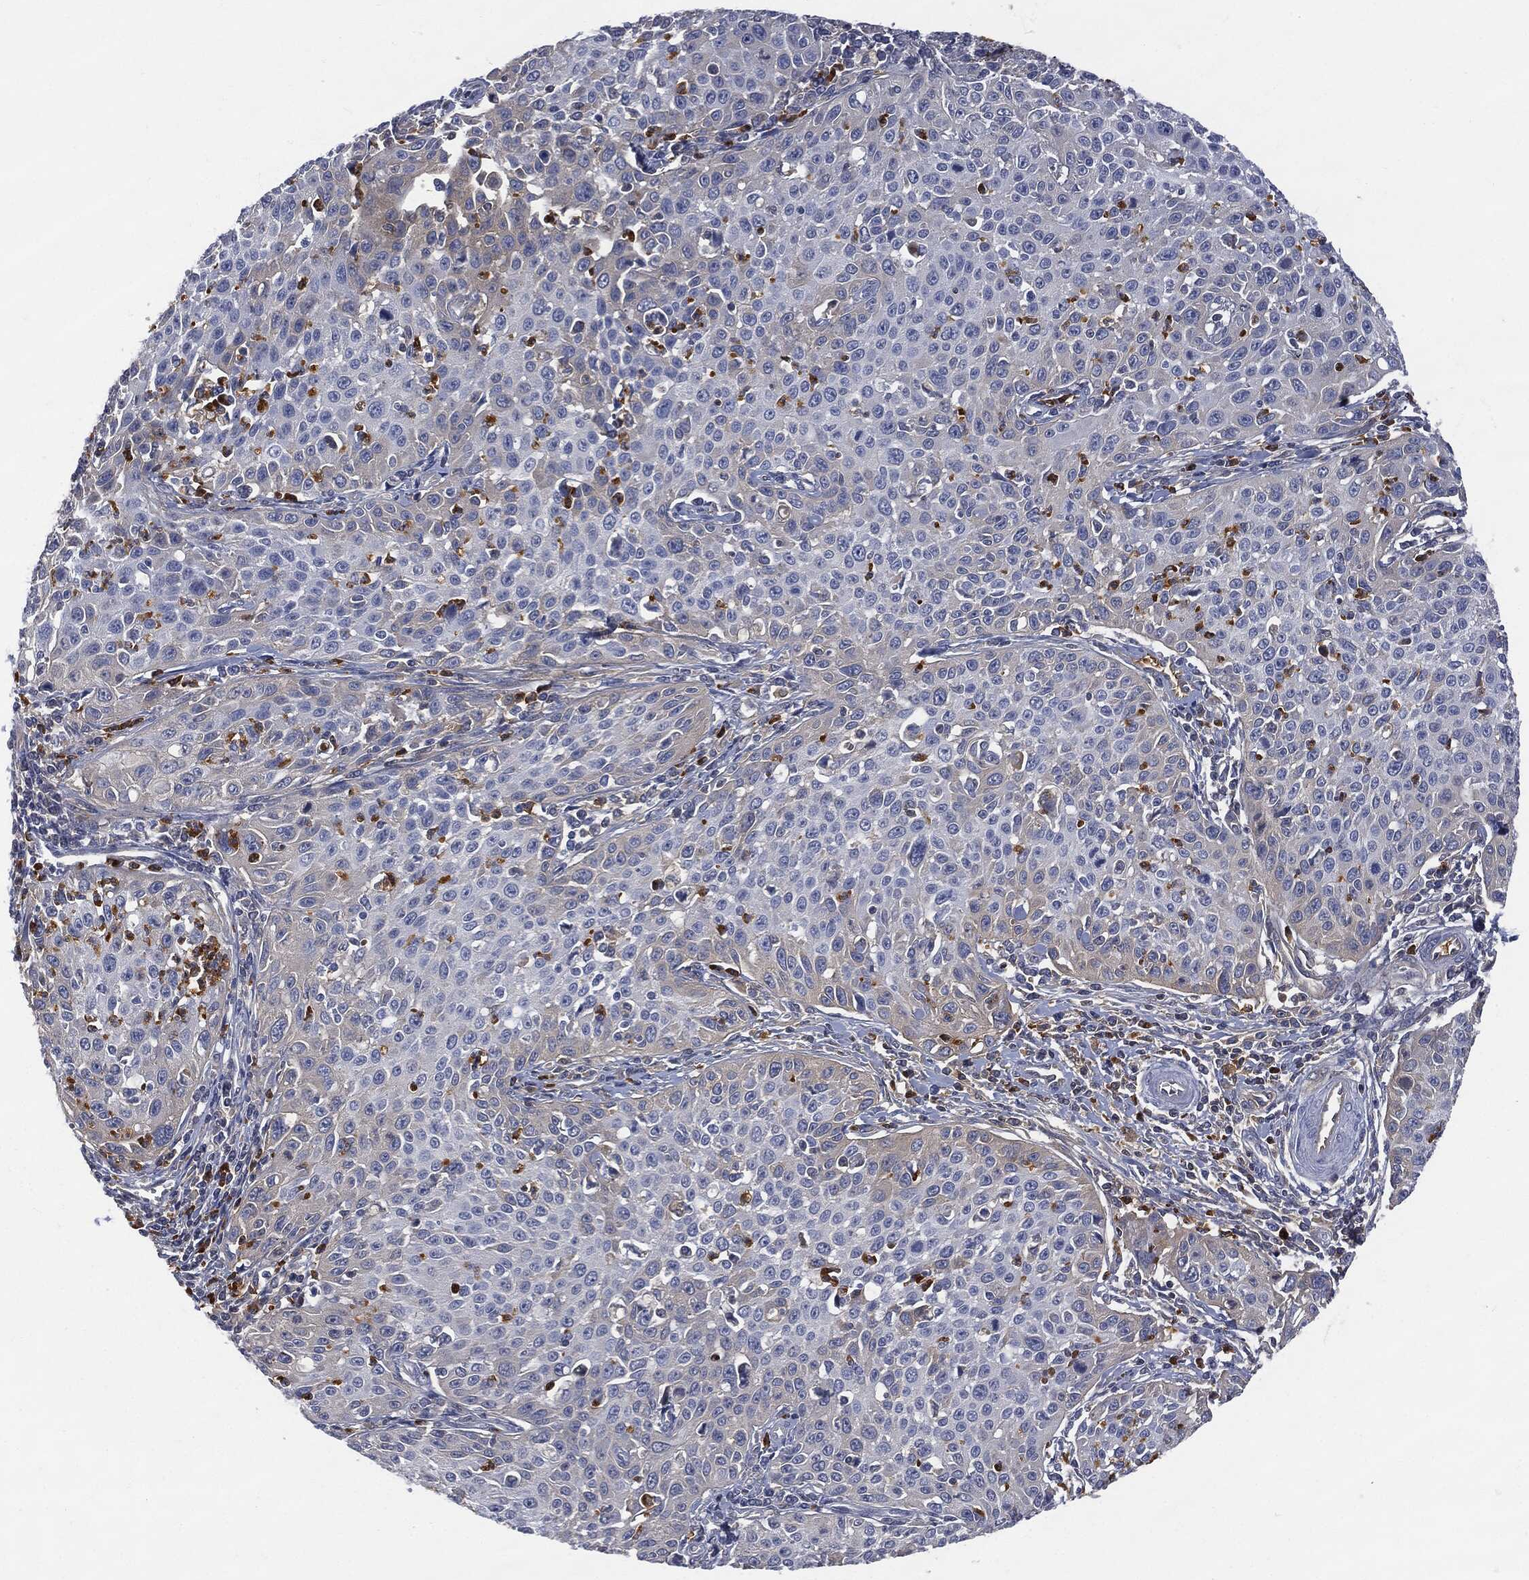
{"staining": {"intensity": "negative", "quantity": "none", "location": "none"}, "tissue": "cervical cancer", "cell_type": "Tumor cells", "image_type": "cancer", "snomed": [{"axis": "morphology", "description": "Squamous cell carcinoma, NOS"}, {"axis": "topography", "description": "Cervix"}], "caption": "Tumor cells are negative for brown protein staining in cervical squamous cell carcinoma.", "gene": "BTK", "patient": {"sex": "female", "age": 26}}